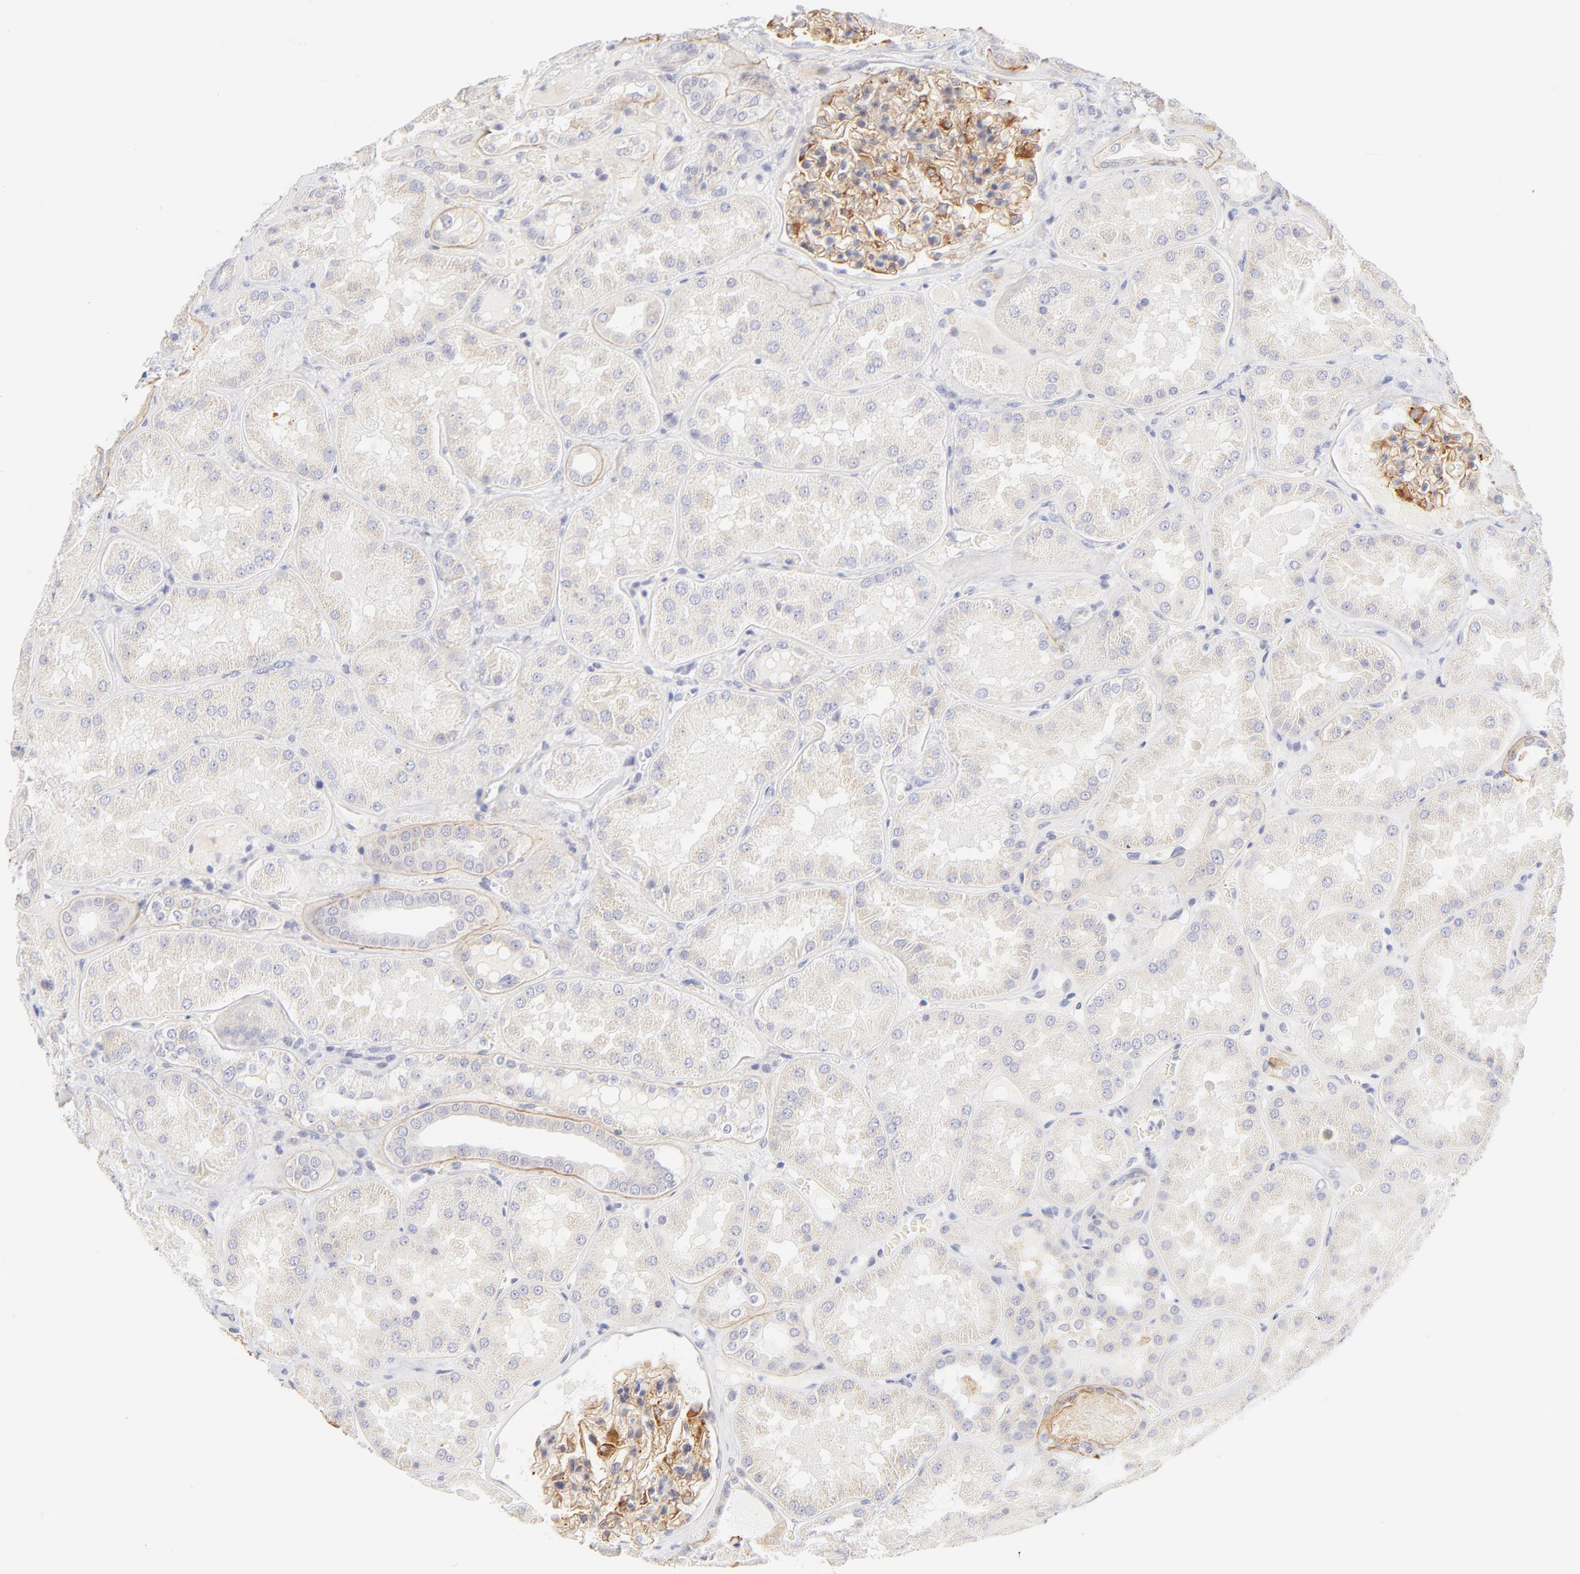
{"staining": {"intensity": "strong", "quantity": ">75%", "location": "cytoplasmic/membranous"}, "tissue": "kidney", "cell_type": "Cells in glomeruli", "image_type": "normal", "snomed": [{"axis": "morphology", "description": "Normal tissue, NOS"}, {"axis": "topography", "description": "Kidney"}], "caption": "The photomicrograph shows immunohistochemical staining of unremarkable kidney. There is strong cytoplasmic/membranous positivity is identified in approximately >75% of cells in glomeruli. (brown staining indicates protein expression, while blue staining denotes nuclei).", "gene": "NPNT", "patient": {"sex": "female", "age": 56}}